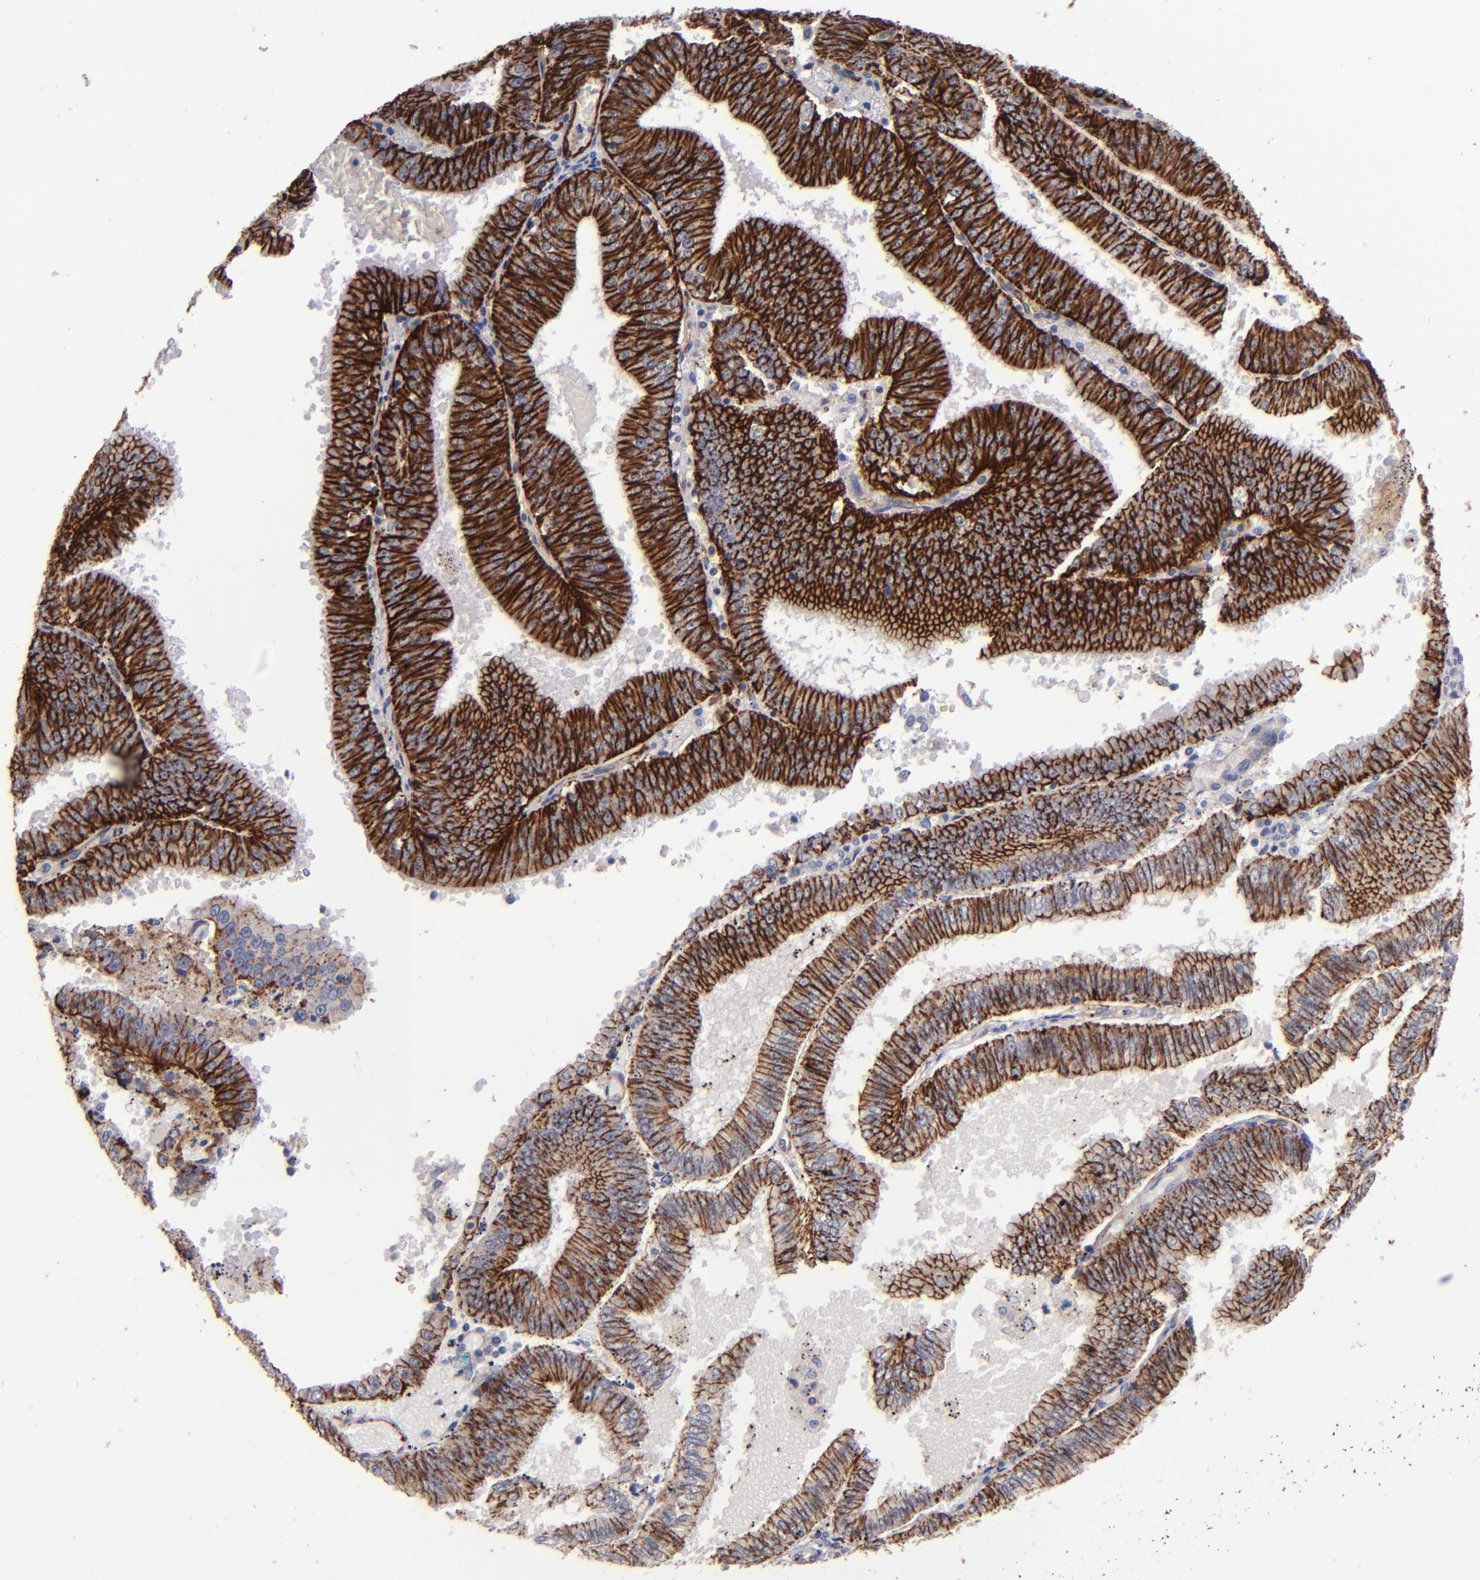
{"staining": {"intensity": "strong", "quantity": ">75%", "location": "cytoplasmic/membranous"}, "tissue": "endometrial cancer", "cell_type": "Tumor cells", "image_type": "cancer", "snomed": [{"axis": "morphology", "description": "Adenocarcinoma, NOS"}, {"axis": "topography", "description": "Endometrium"}], "caption": "Strong cytoplasmic/membranous expression is identified in approximately >75% of tumor cells in adenocarcinoma (endometrial). (brown staining indicates protein expression, while blue staining denotes nuclei).", "gene": "CLDN5", "patient": {"sex": "female", "age": 66}}